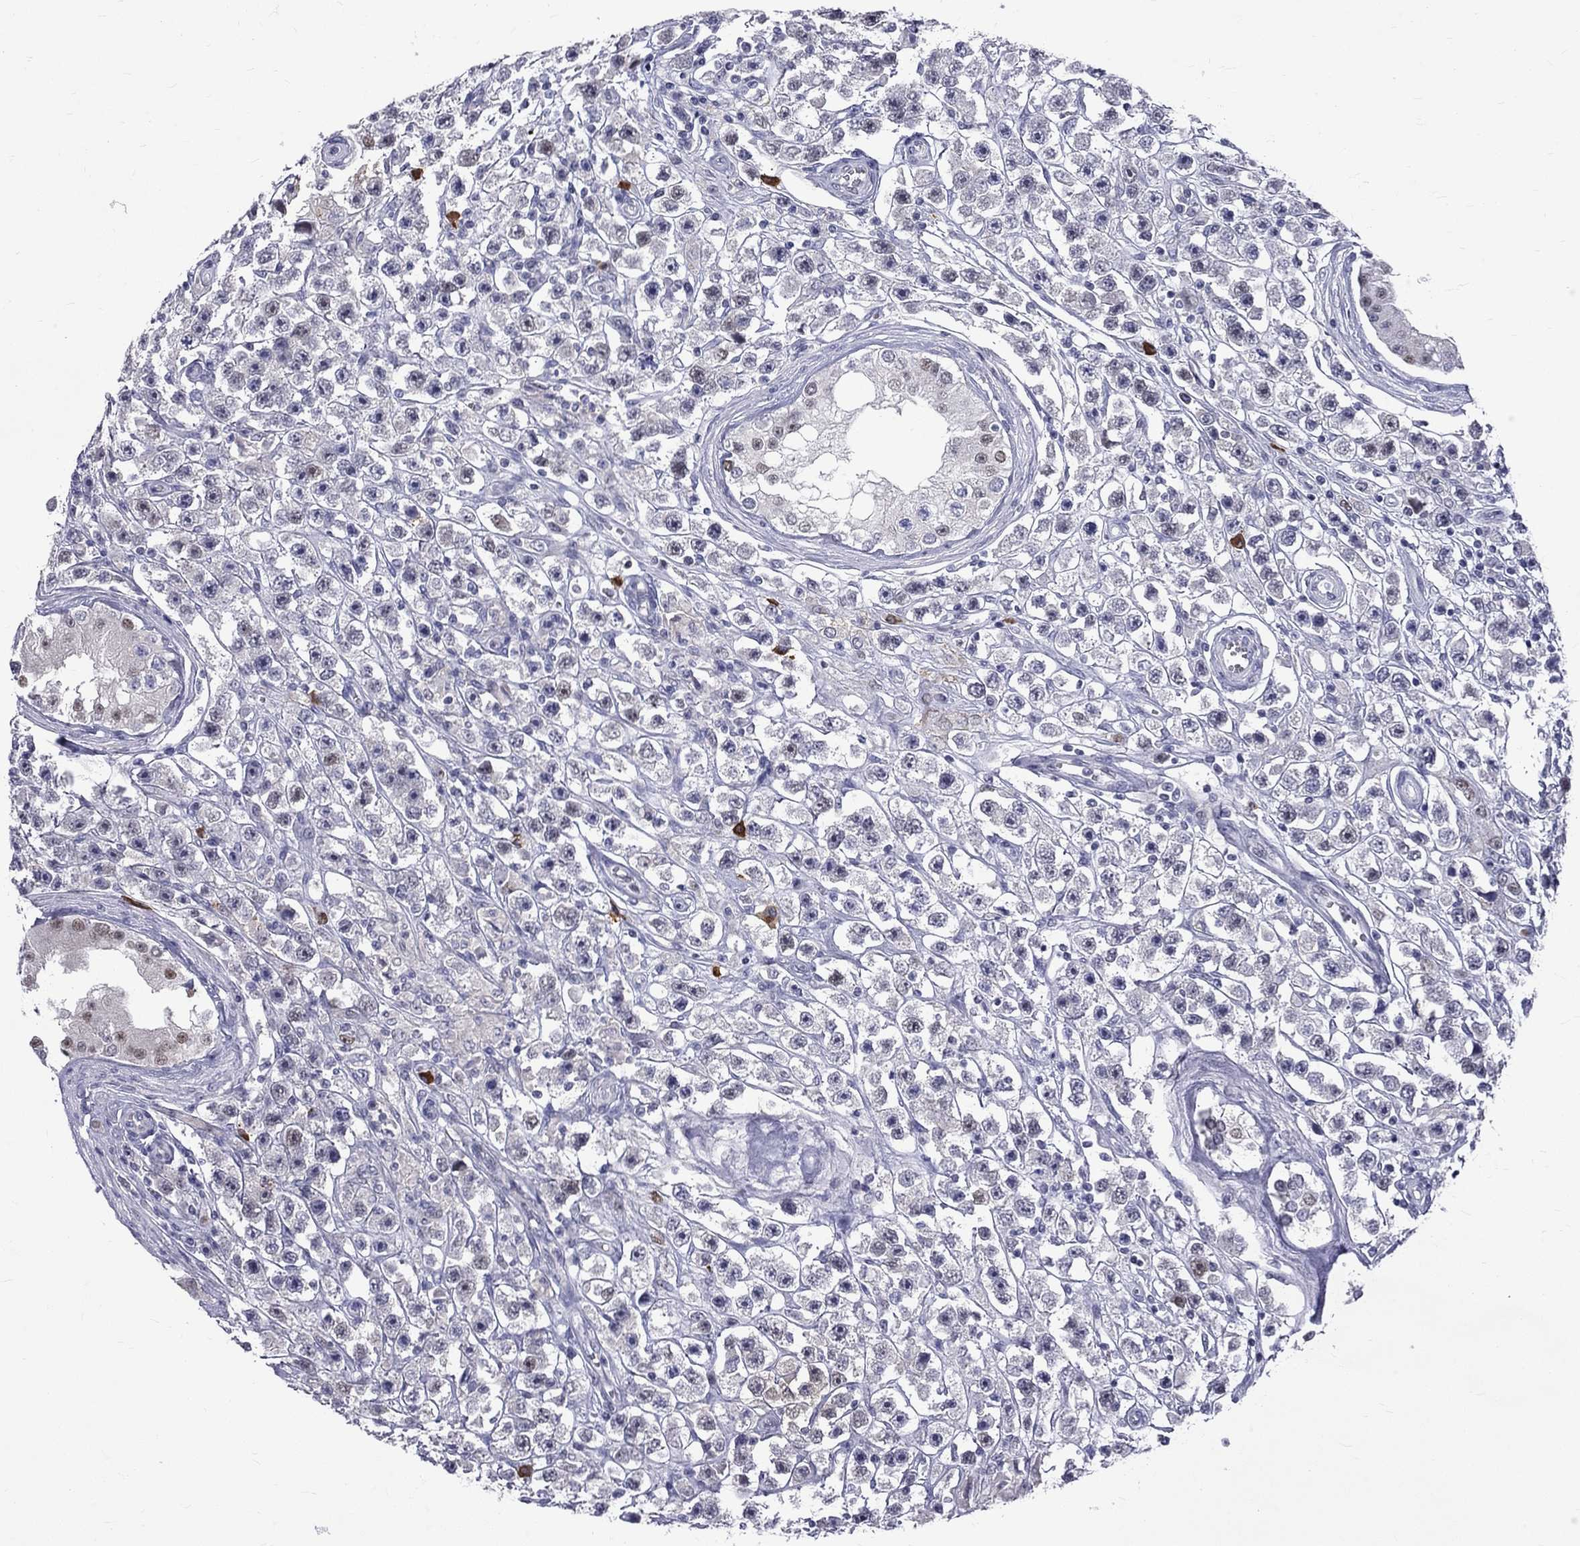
{"staining": {"intensity": "negative", "quantity": "none", "location": "none"}, "tissue": "testis cancer", "cell_type": "Tumor cells", "image_type": "cancer", "snomed": [{"axis": "morphology", "description": "Seminoma, NOS"}, {"axis": "topography", "description": "Testis"}], "caption": "There is no significant positivity in tumor cells of testis cancer (seminoma).", "gene": "RTL9", "patient": {"sex": "male", "age": 45}}